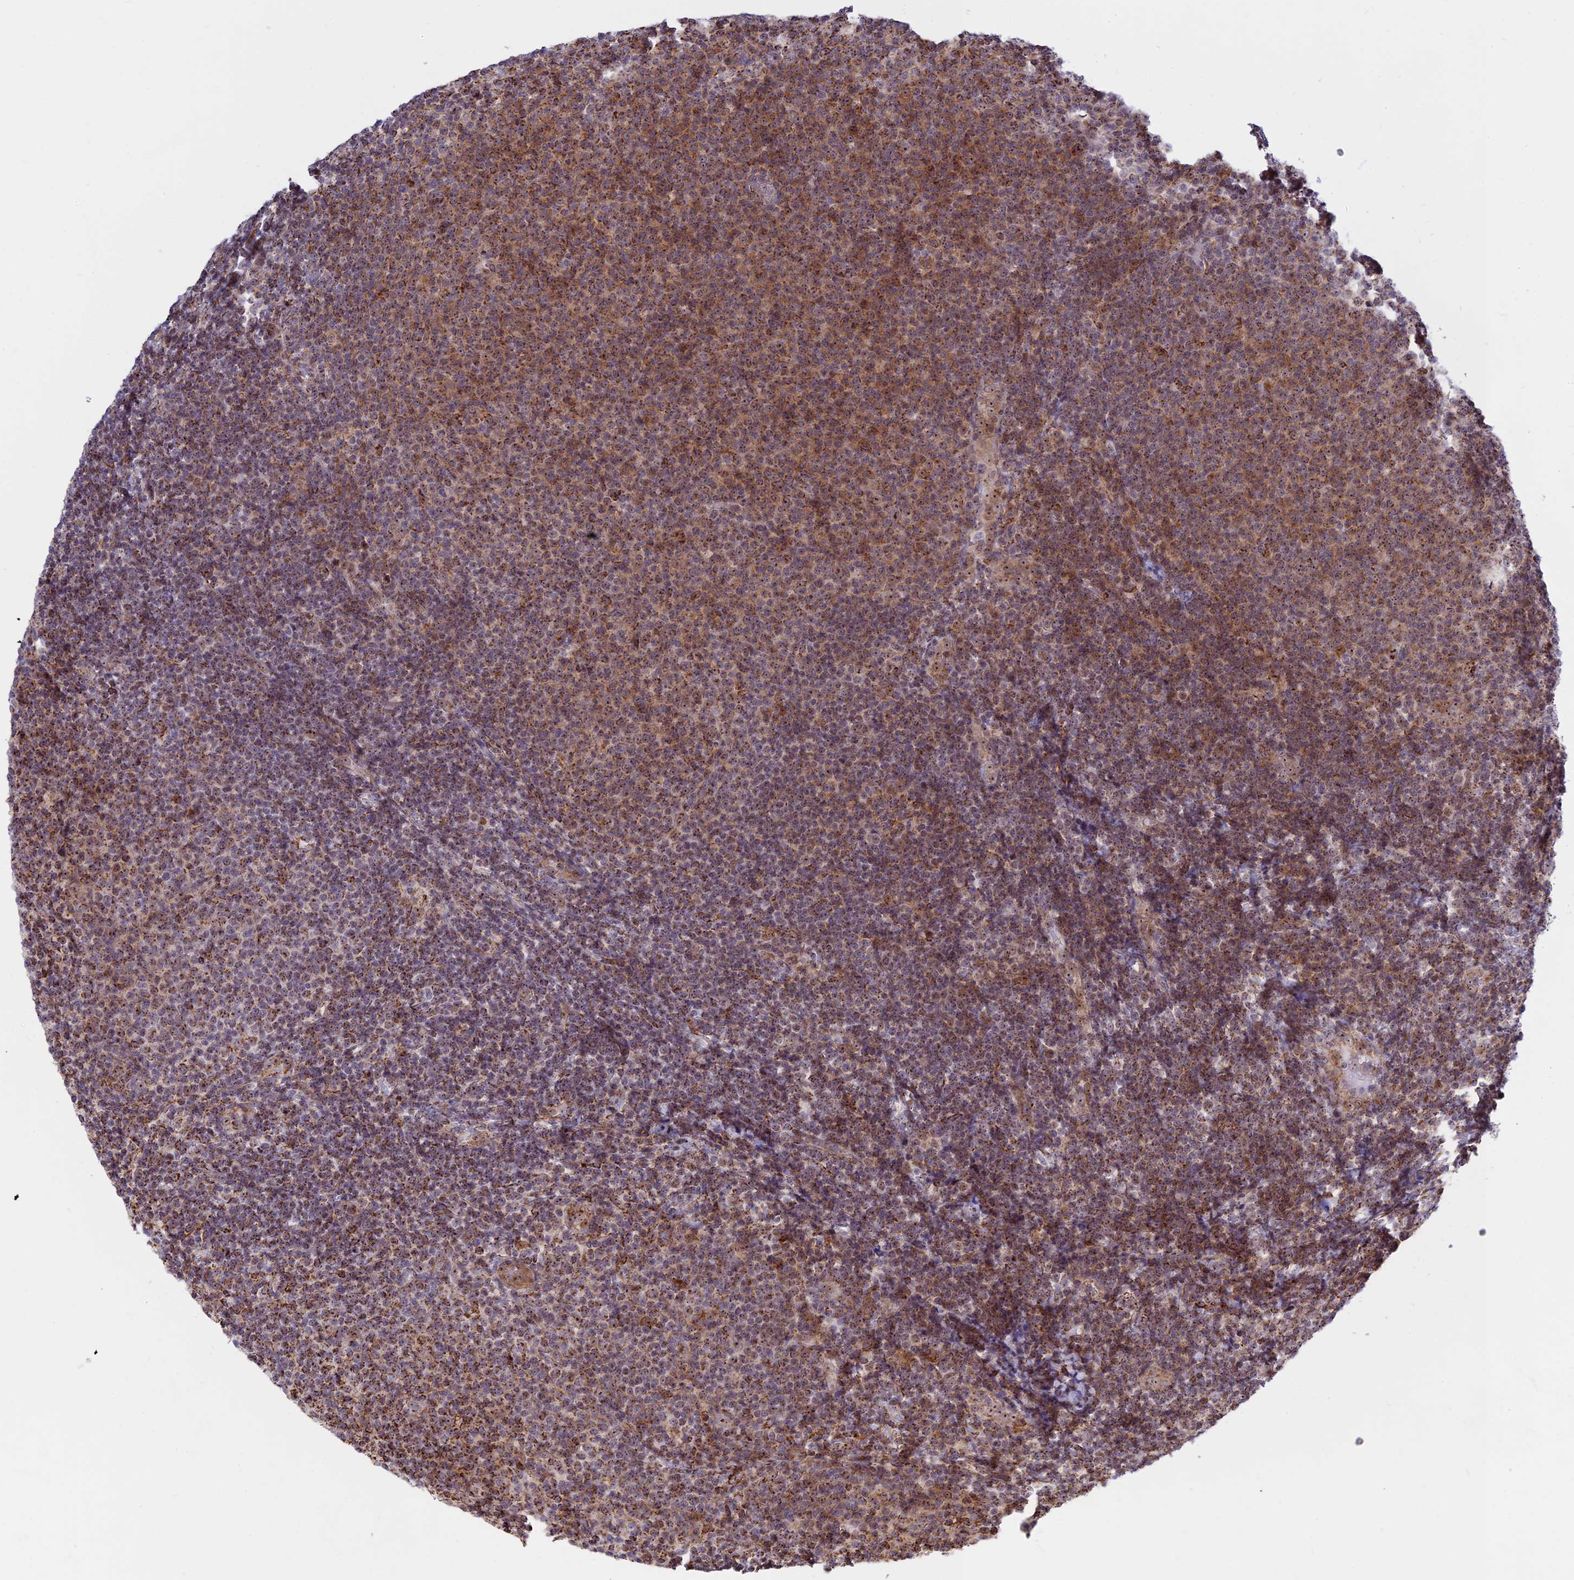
{"staining": {"intensity": "strong", "quantity": "25%-75%", "location": "cytoplasmic/membranous,nuclear"}, "tissue": "lymphoma", "cell_type": "Tumor cells", "image_type": "cancer", "snomed": [{"axis": "morphology", "description": "Malignant lymphoma, non-Hodgkin's type, Low grade"}, {"axis": "topography", "description": "Lymph node"}], "caption": "Protein staining reveals strong cytoplasmic/membranous and nuclear expression in approximately 25%-75% of tumor cells in lymphoma.", "gene": "POLR1G", "patient": {"sex": "male", "age": 66}}